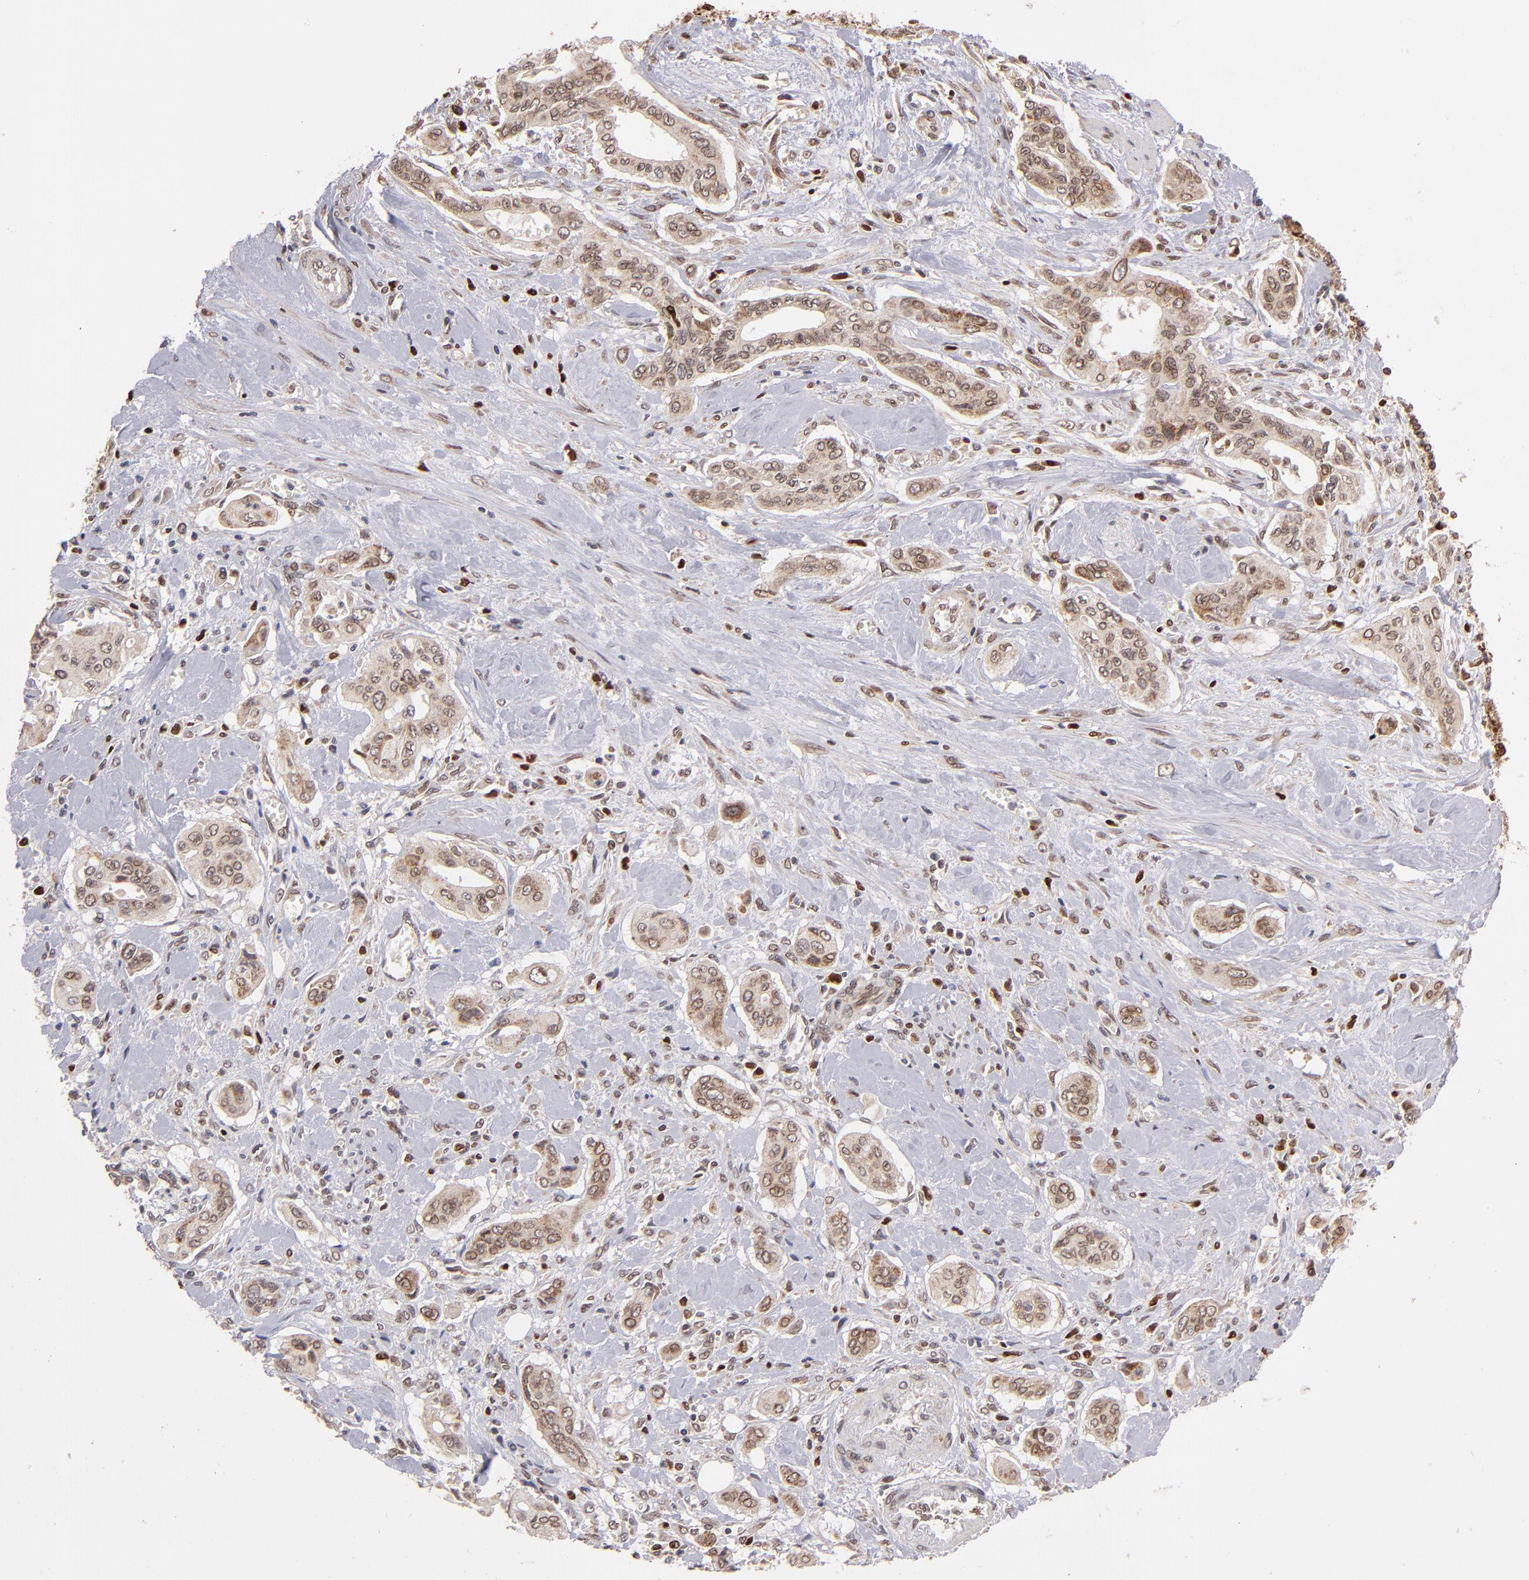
{"staining": {"intensity": "weak", "quantity": ">75%", "location": "cytoplasmic/membranous,nuclear"}, "tissue": "pancreatic cancer", "cell_type": "Tumor cells", "image_type": "cancer", "snomed": [{"axis": "morphology", "description": "Adenocarcinoma, NOS"}, {"axis": "topography", "description": "Pancreas"}], "caption": "Pancreatic adenocarcinoma was stained to show a protein in brown. There is low levels of weak cytoplasmic/membranous and nuclear staining in approximately >75% of tumor cells. (DAB (3,3'-diaminobenzidine) = brown stain, brightfield microscopy at high magnification).", "gene": "TOP1MT", "patient": {"sex": "male", "age": 77}}